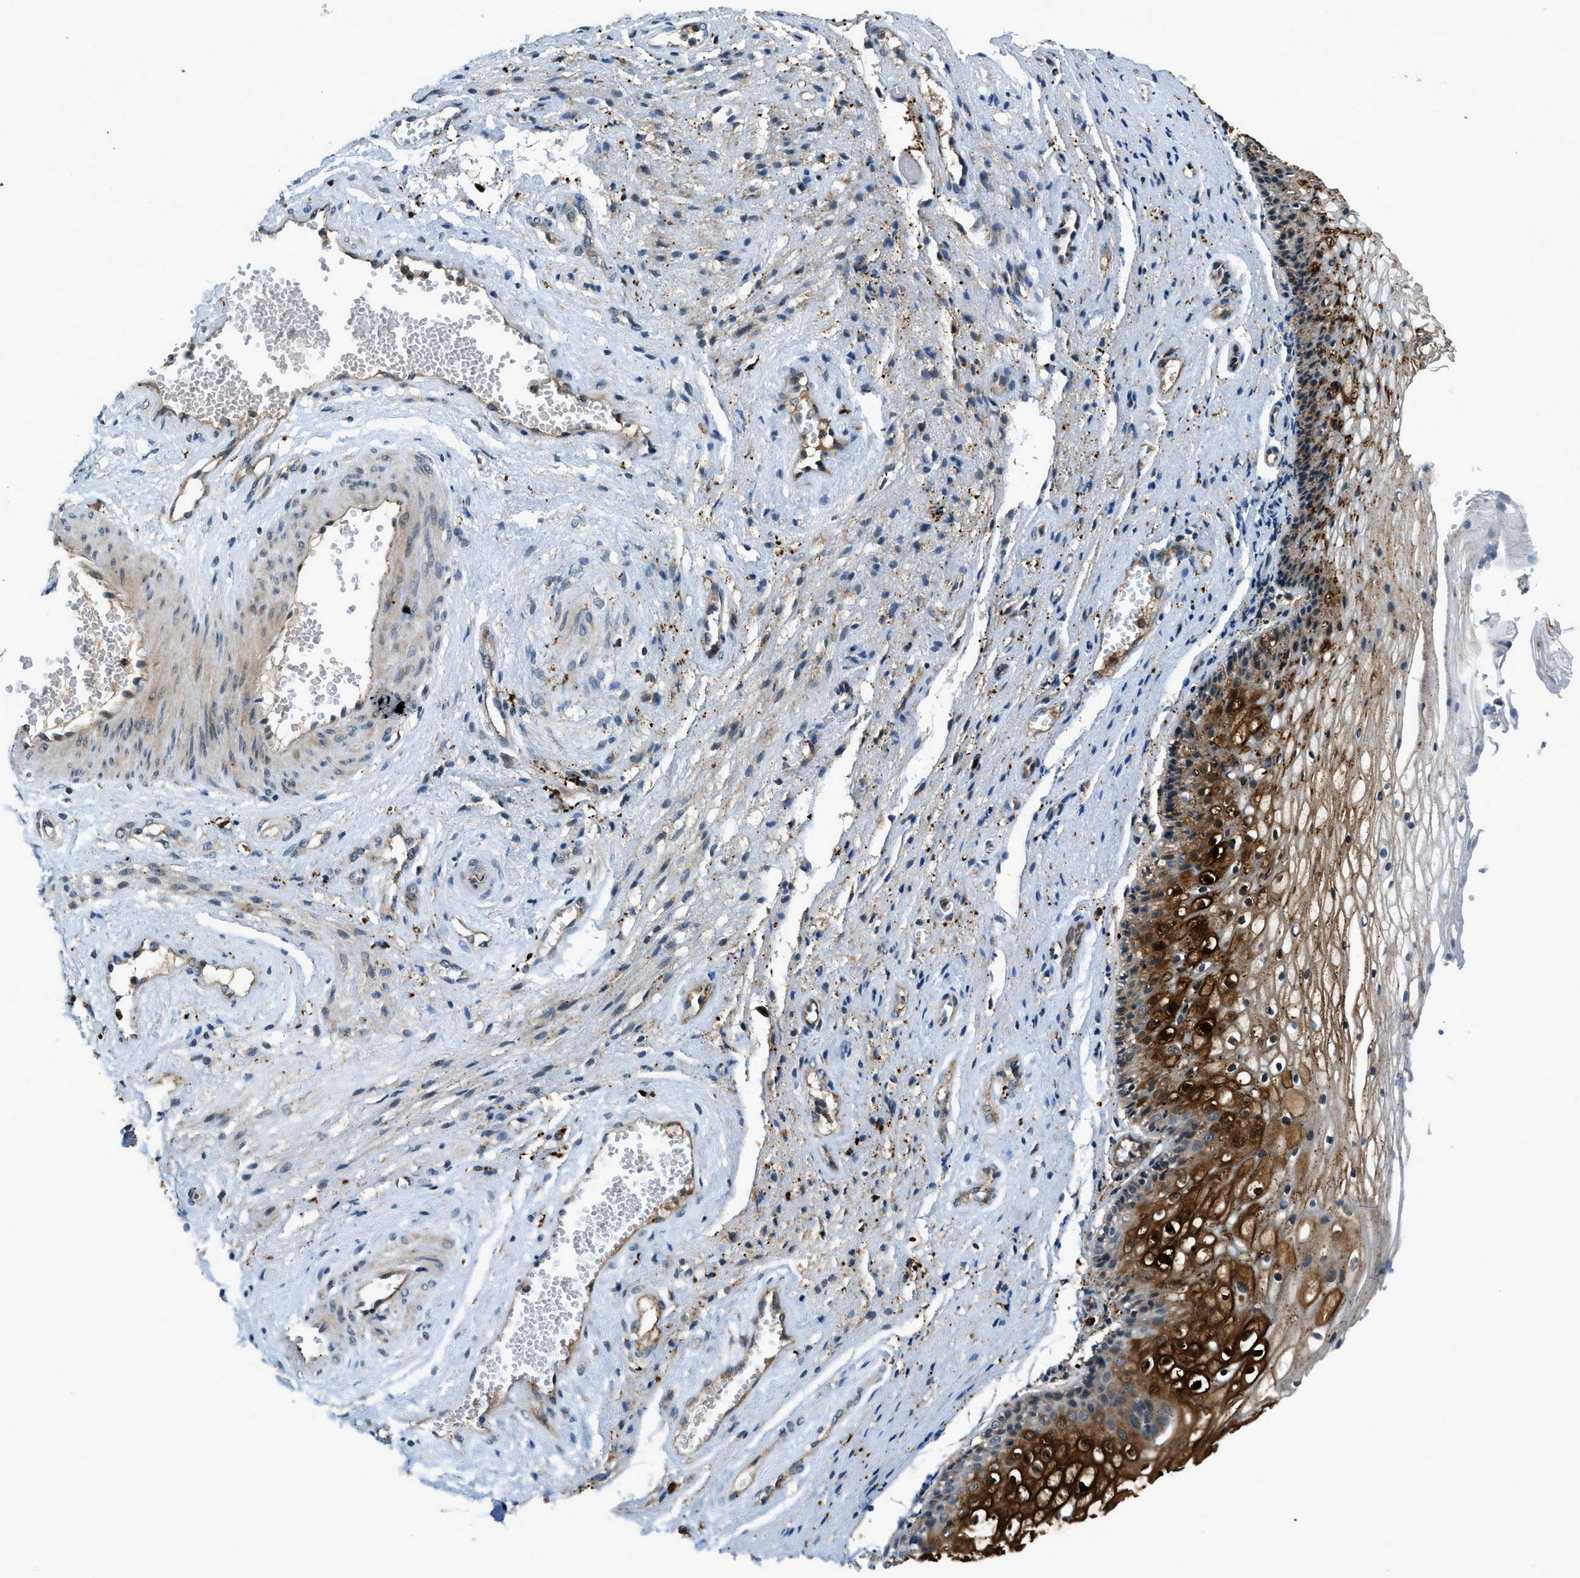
{"staining": {"intensity": "strong", "quantity": "25%-75%", "location": "cytoplasmic/membranous,nuclear"}, "tissue": "vagina", "cell_type": "Squamous epithelial cells", "image_type": "normal", "snomed": [{"axis": "morphology", "description": "Normal tissue, NOS"}, {"axis": "topography", "description": "Vagina"}], "caption": "Vagina stained for a protein shows strong cytoplasmic/membranous,nuclear positivity in squamous epithelial cells. The protein is shown in brown color, while the nuclei are stained blue.", "gene": "HERC2", "patient": {"sex": "female", "age": 34}}